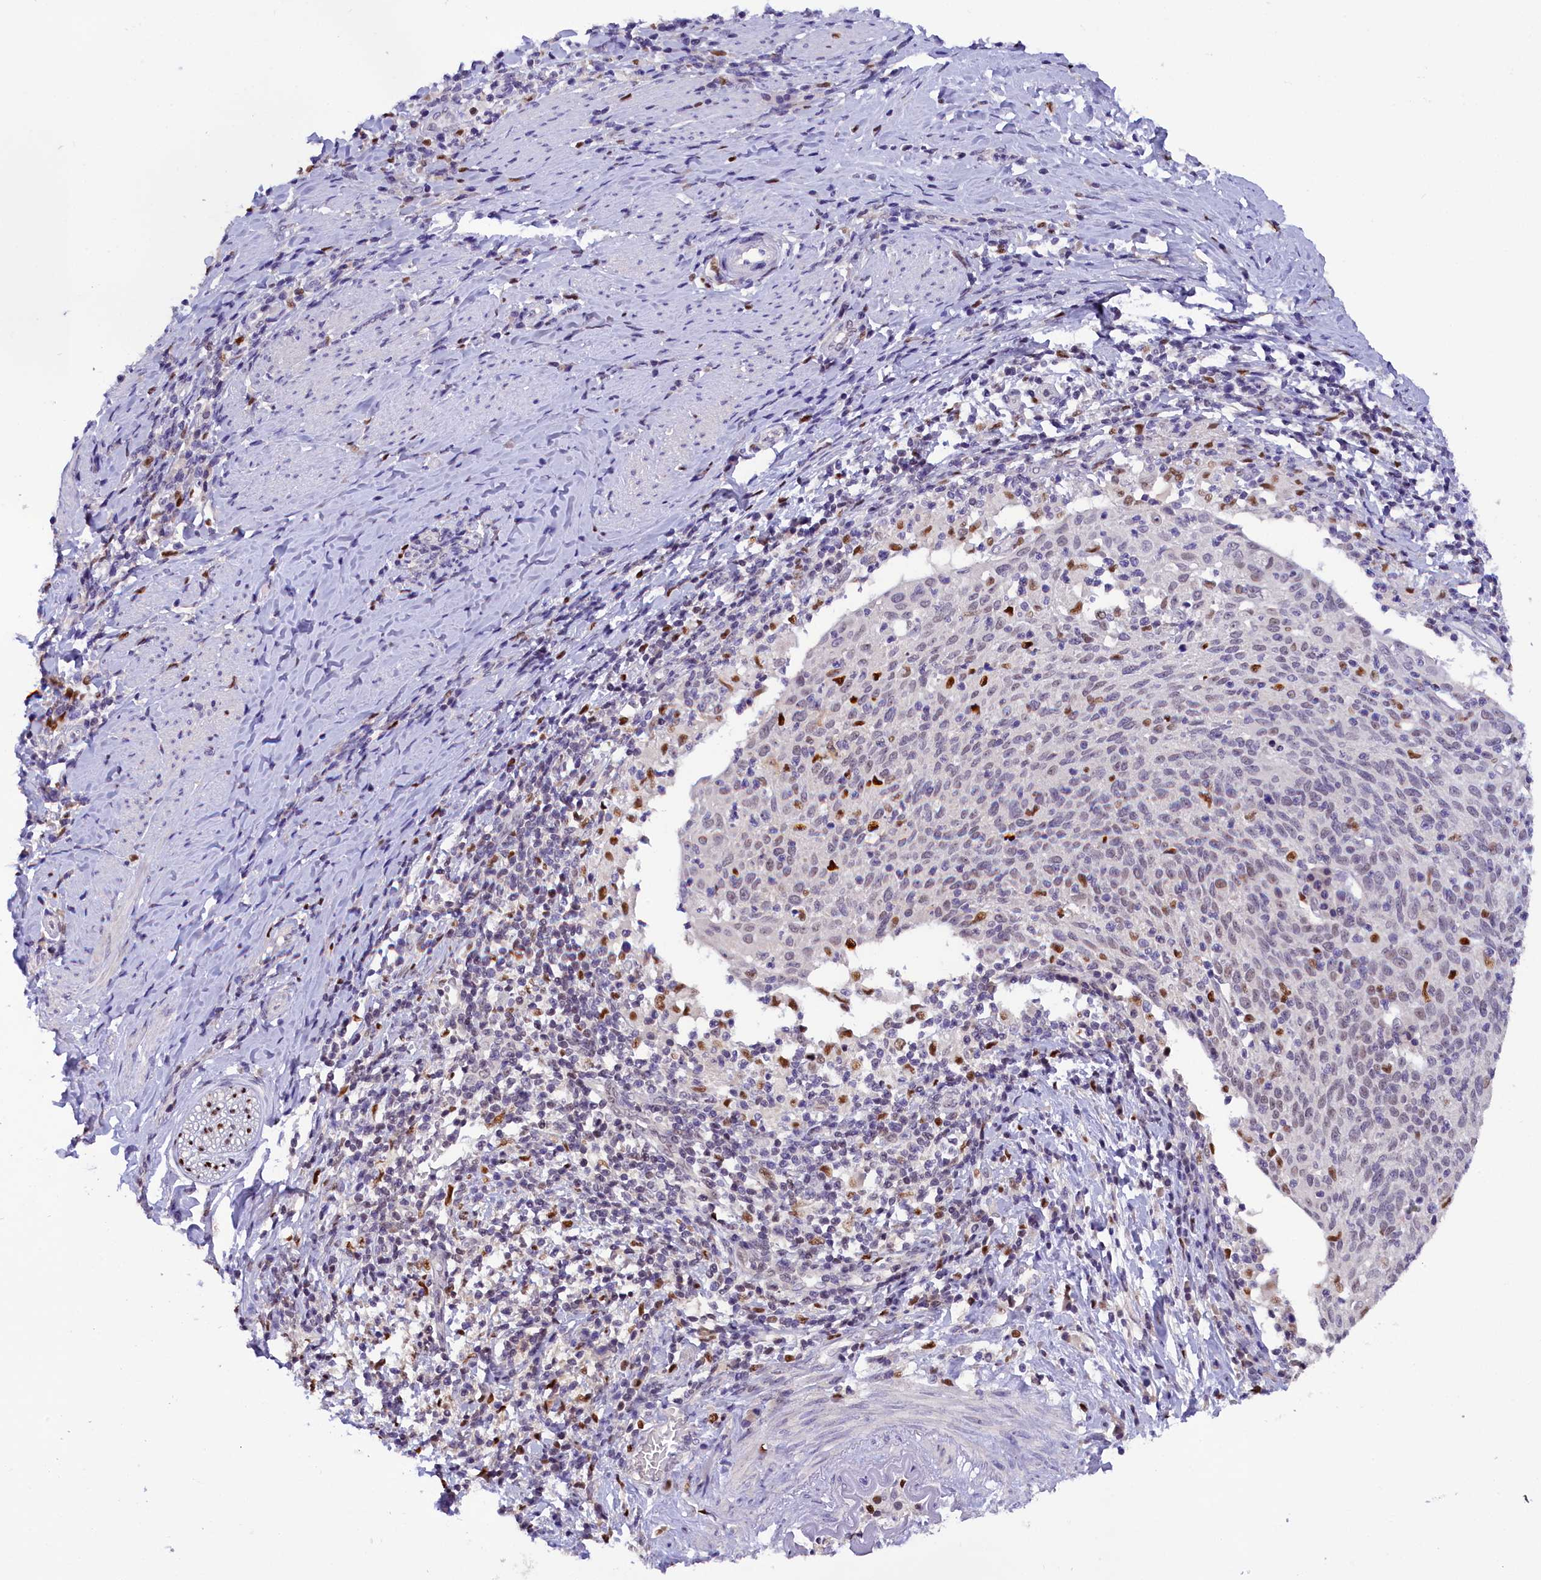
{"staining": {"intensity": "weak", "quantity": "<25%", "location": "nuclear"}, "tissue": "cervical cancer", "cell_type": "Tumor cells", "image_type": "cancer", "snomed": [{"axis": "morphology", "description": "Squamous cell carcinoma, NOS"}, {"axis": "topography", "description": "Cervix"}], "caption": "This is a histopathology image of immunohistochemistry (IHC) staining of cervical cancer, which shows no positivity in tumor cells. Brightfield microscopy of immunohistochemistry (IHC) stained with DAB (3,3'-diaminobenzidine) (brown) and hematoxylin (blue), captured at high magnification.", "gene": "BTBD9", "patient": {"sex": "female", "age": 52}}